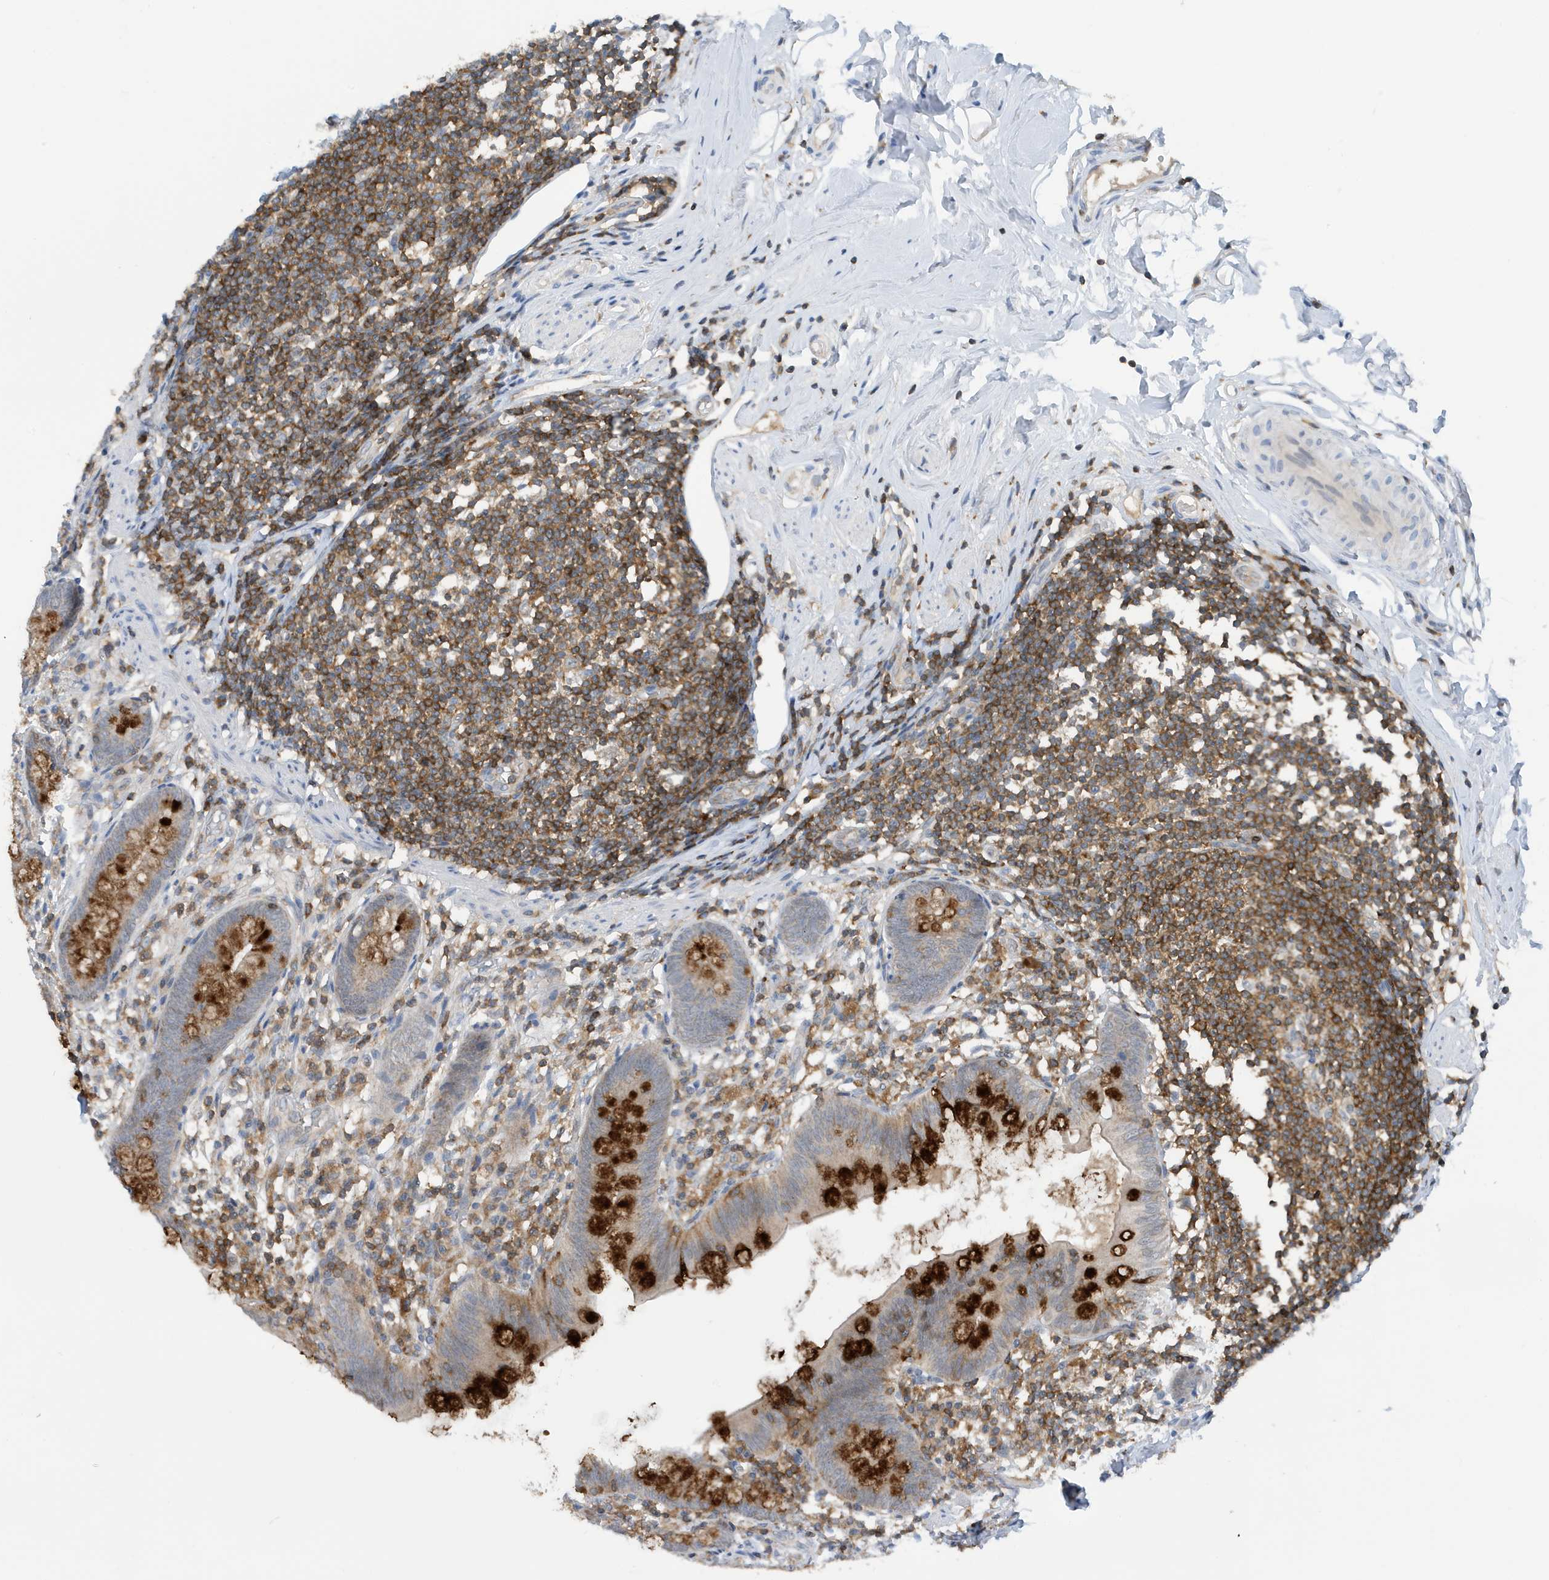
{"staining": {"intensity": "strong", "quantity": "25%-75%", "location": "cytoplasmic/membranous"}, "tissue": "appendix", "cell_type": "Glandular cells", "image_type": "normal", "snomed": [{"axis": "morphology", "description": "Normal tissue, NOS"}, {"axis": "topography", "description": "Appendix"}], "caption": "Approximately 25%-75% of glandular cells in normal human appendix display strong cytoplasmic/membranous protein positivity as visualized by brown immunohistochemical staining.", "gene": "NSUN3", "patient": {"sex": "female", "age": 62}}